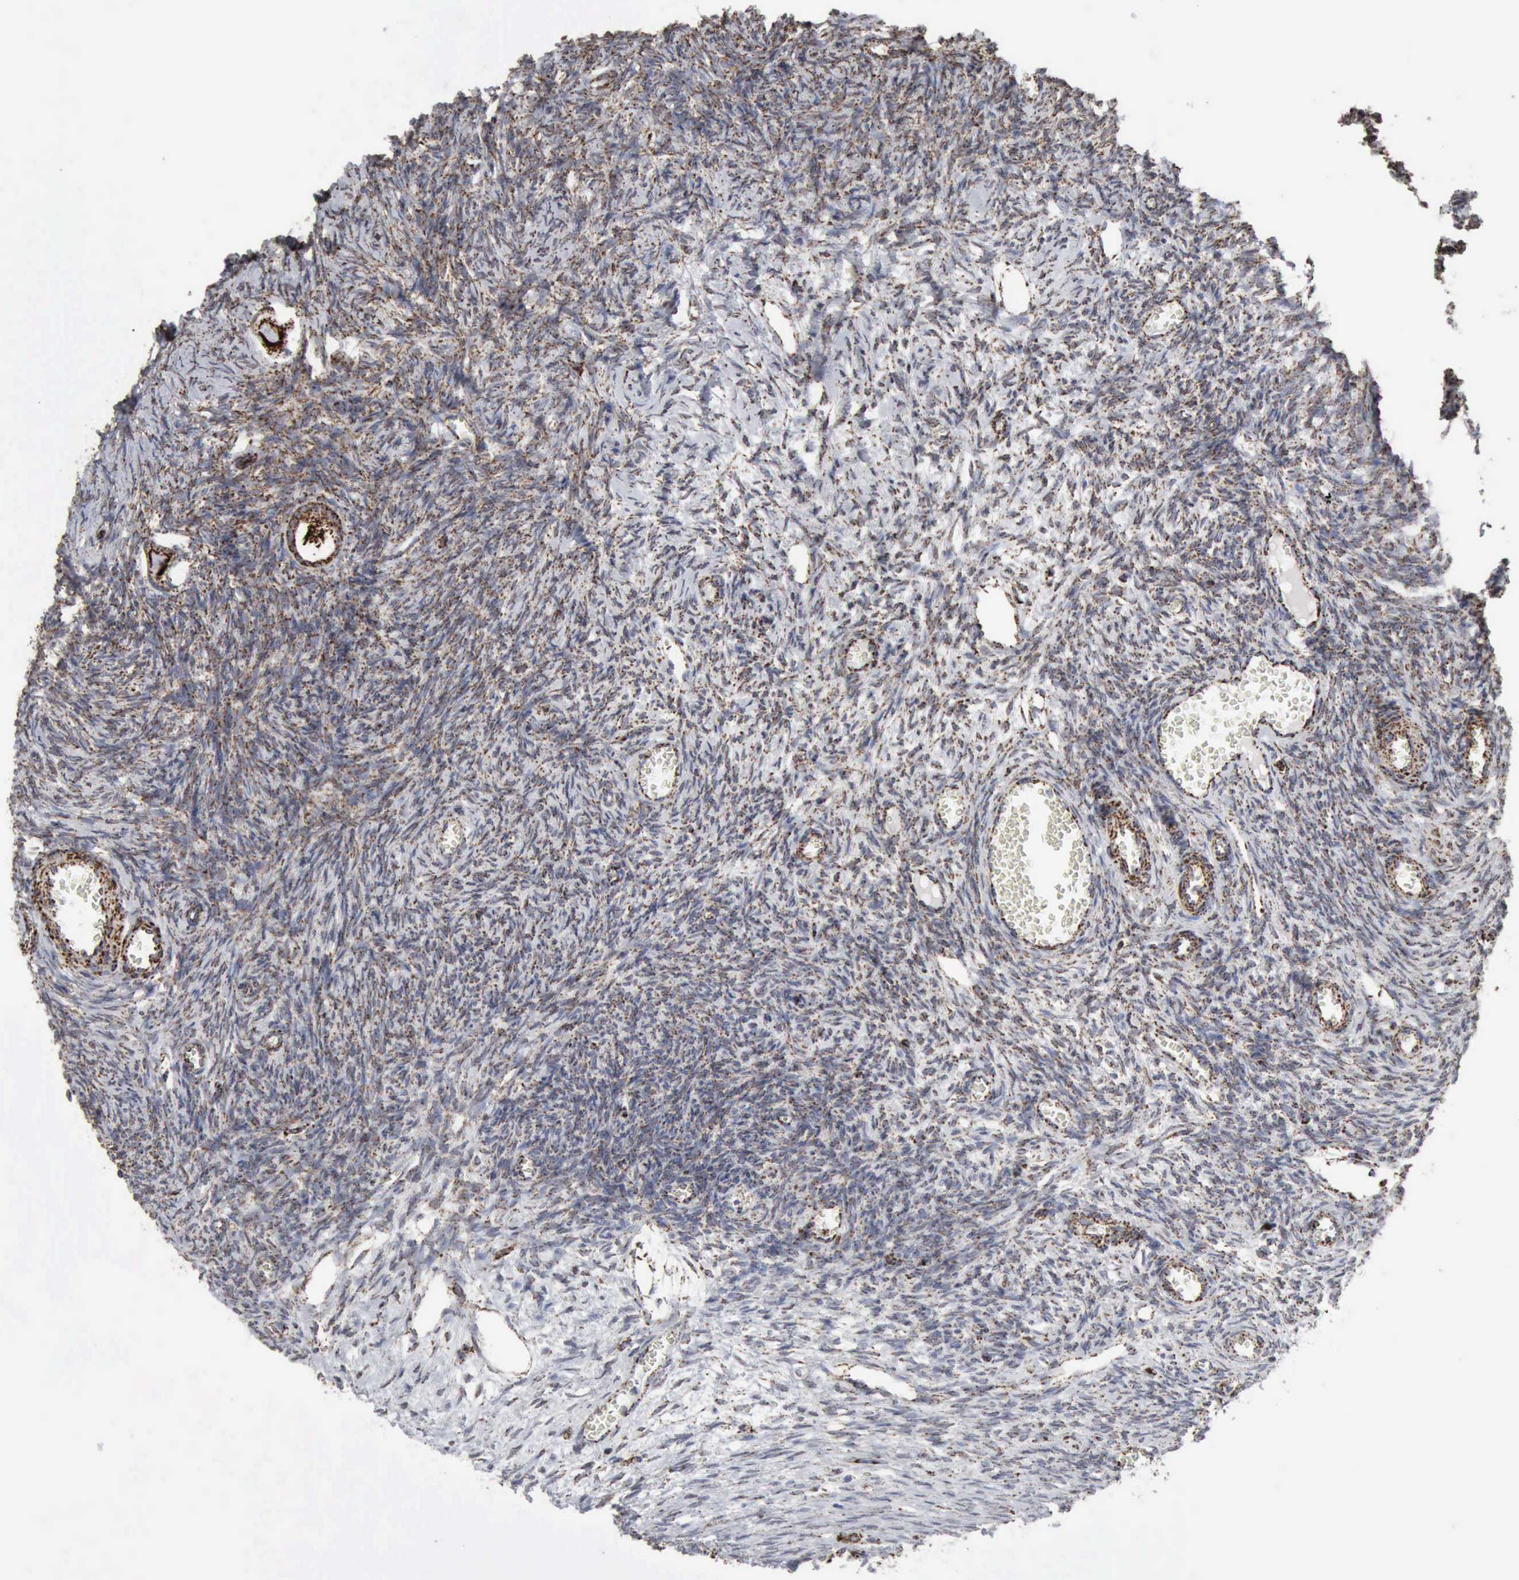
{"staining": {"intensity": "strong", "quantity": ">75%", "location": "cytoplasmic/membranous"}, "tissue": "ovary", "cell_type": "Follicle cells", "image_type": "normal", "snomed": [{"axis": "morphology", "description": "Normal tissue, NOS"}, {"axis": "topography", "description": "Ovary"}], "caption": "High-magnification brightfield microscopy of benign ovary stained with DAB (brown) and counterstained with hematoxylin (blue). follicle cells exhibit strong cytoplasmic/membranous expression is seen in approximately>75% of cells.", "gene": "ACO2", "patient": {"sex": "female", "age": 27}}